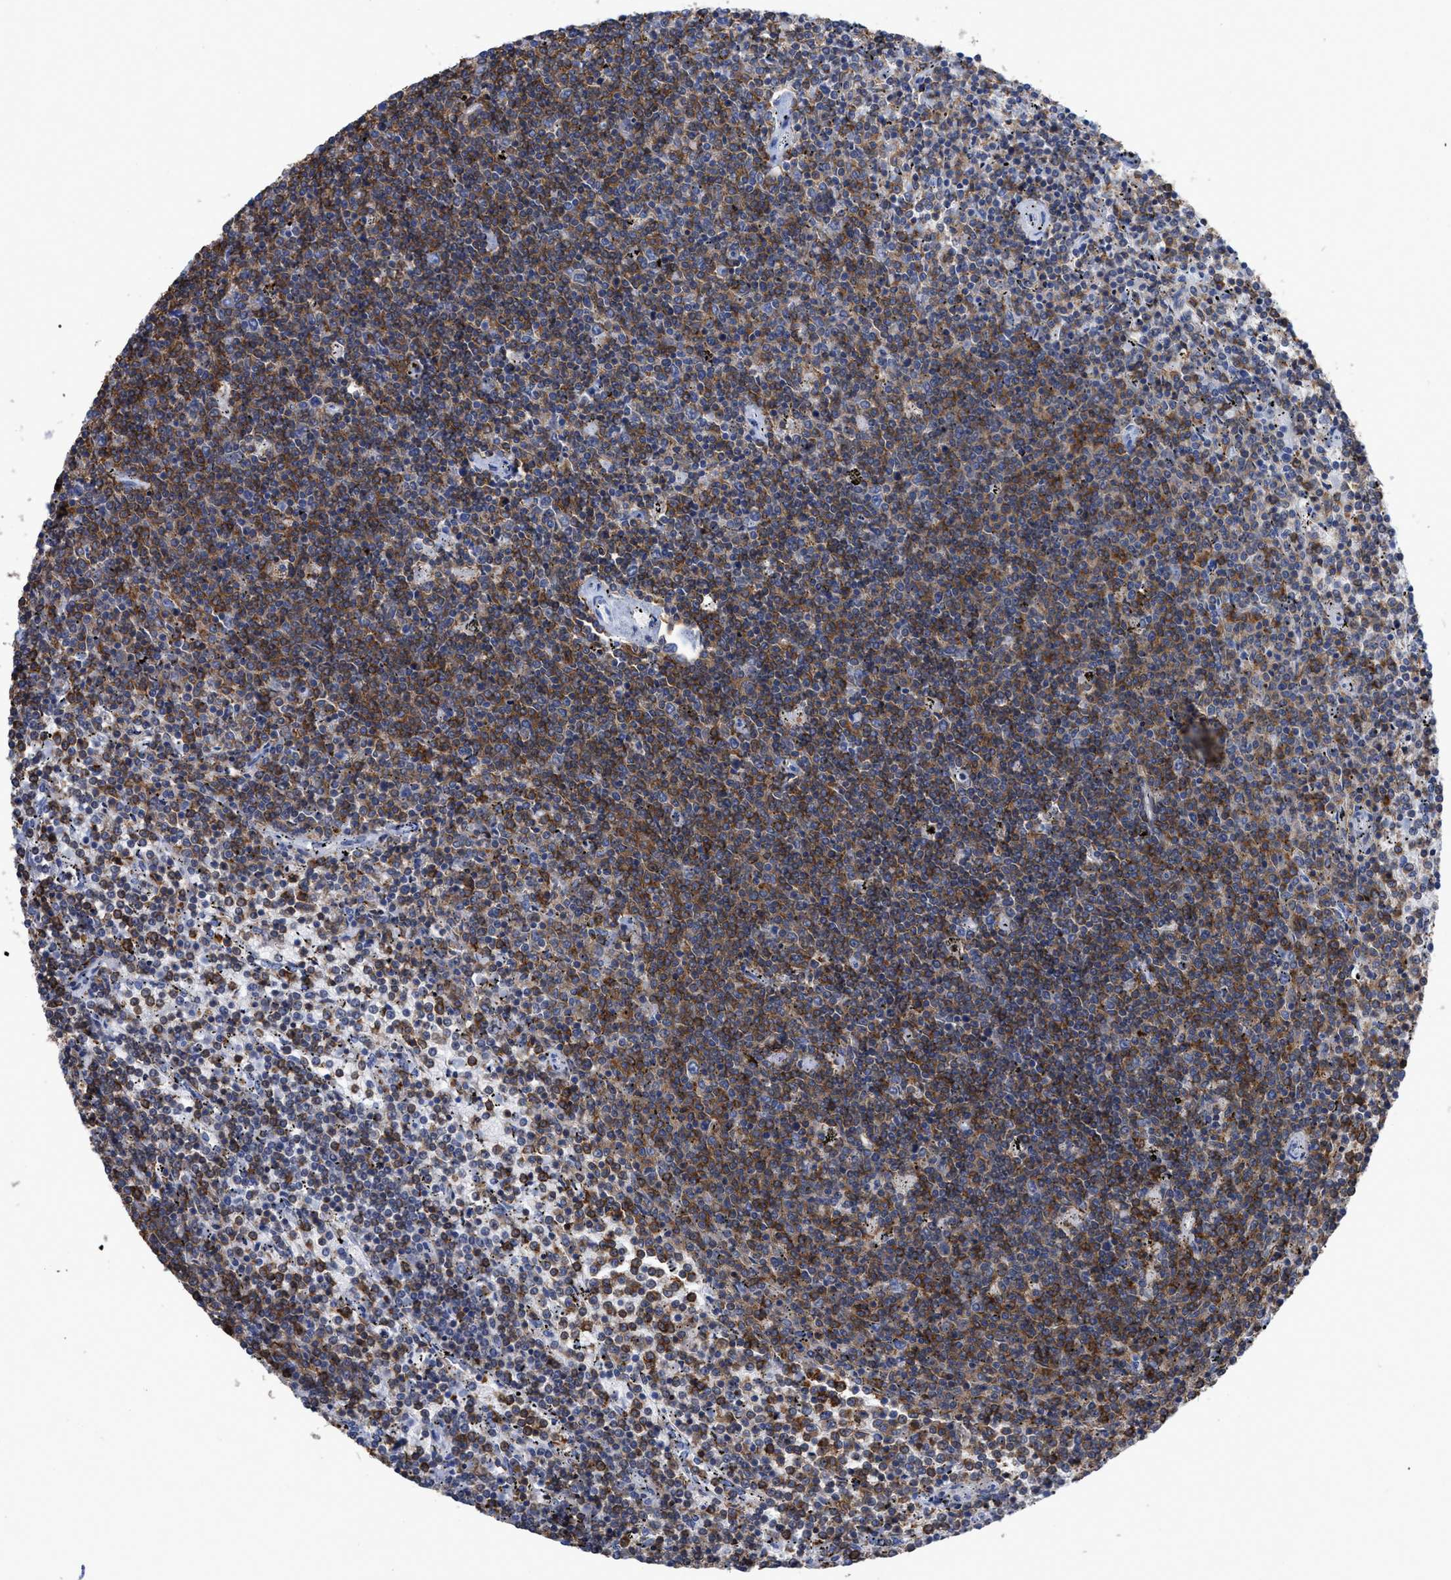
{"staining": {"intensity": "moderate", "quantity": ">75%", "location": "cytoplasmic/membranous"}, "tissue": "lymphoma", "cell_type": "Tumor cells", "image_type": "cancer", "snomed": [{"axis": "morphology", "description": "Malignant lymphoma, non-Hodgkin's type, Low grade"}, {"axis": "topography", "description": "Spleen"}], "caption": "Malignant lymphoma, non-Hodgkin's type (low-grade) stained for a protein (brown) displays moderate cytoplasmic/membranous positive expression in approximately >75% of tumor cells.", "gene": "HCLS1", "patient": {"sex": "female", "age": 50}}